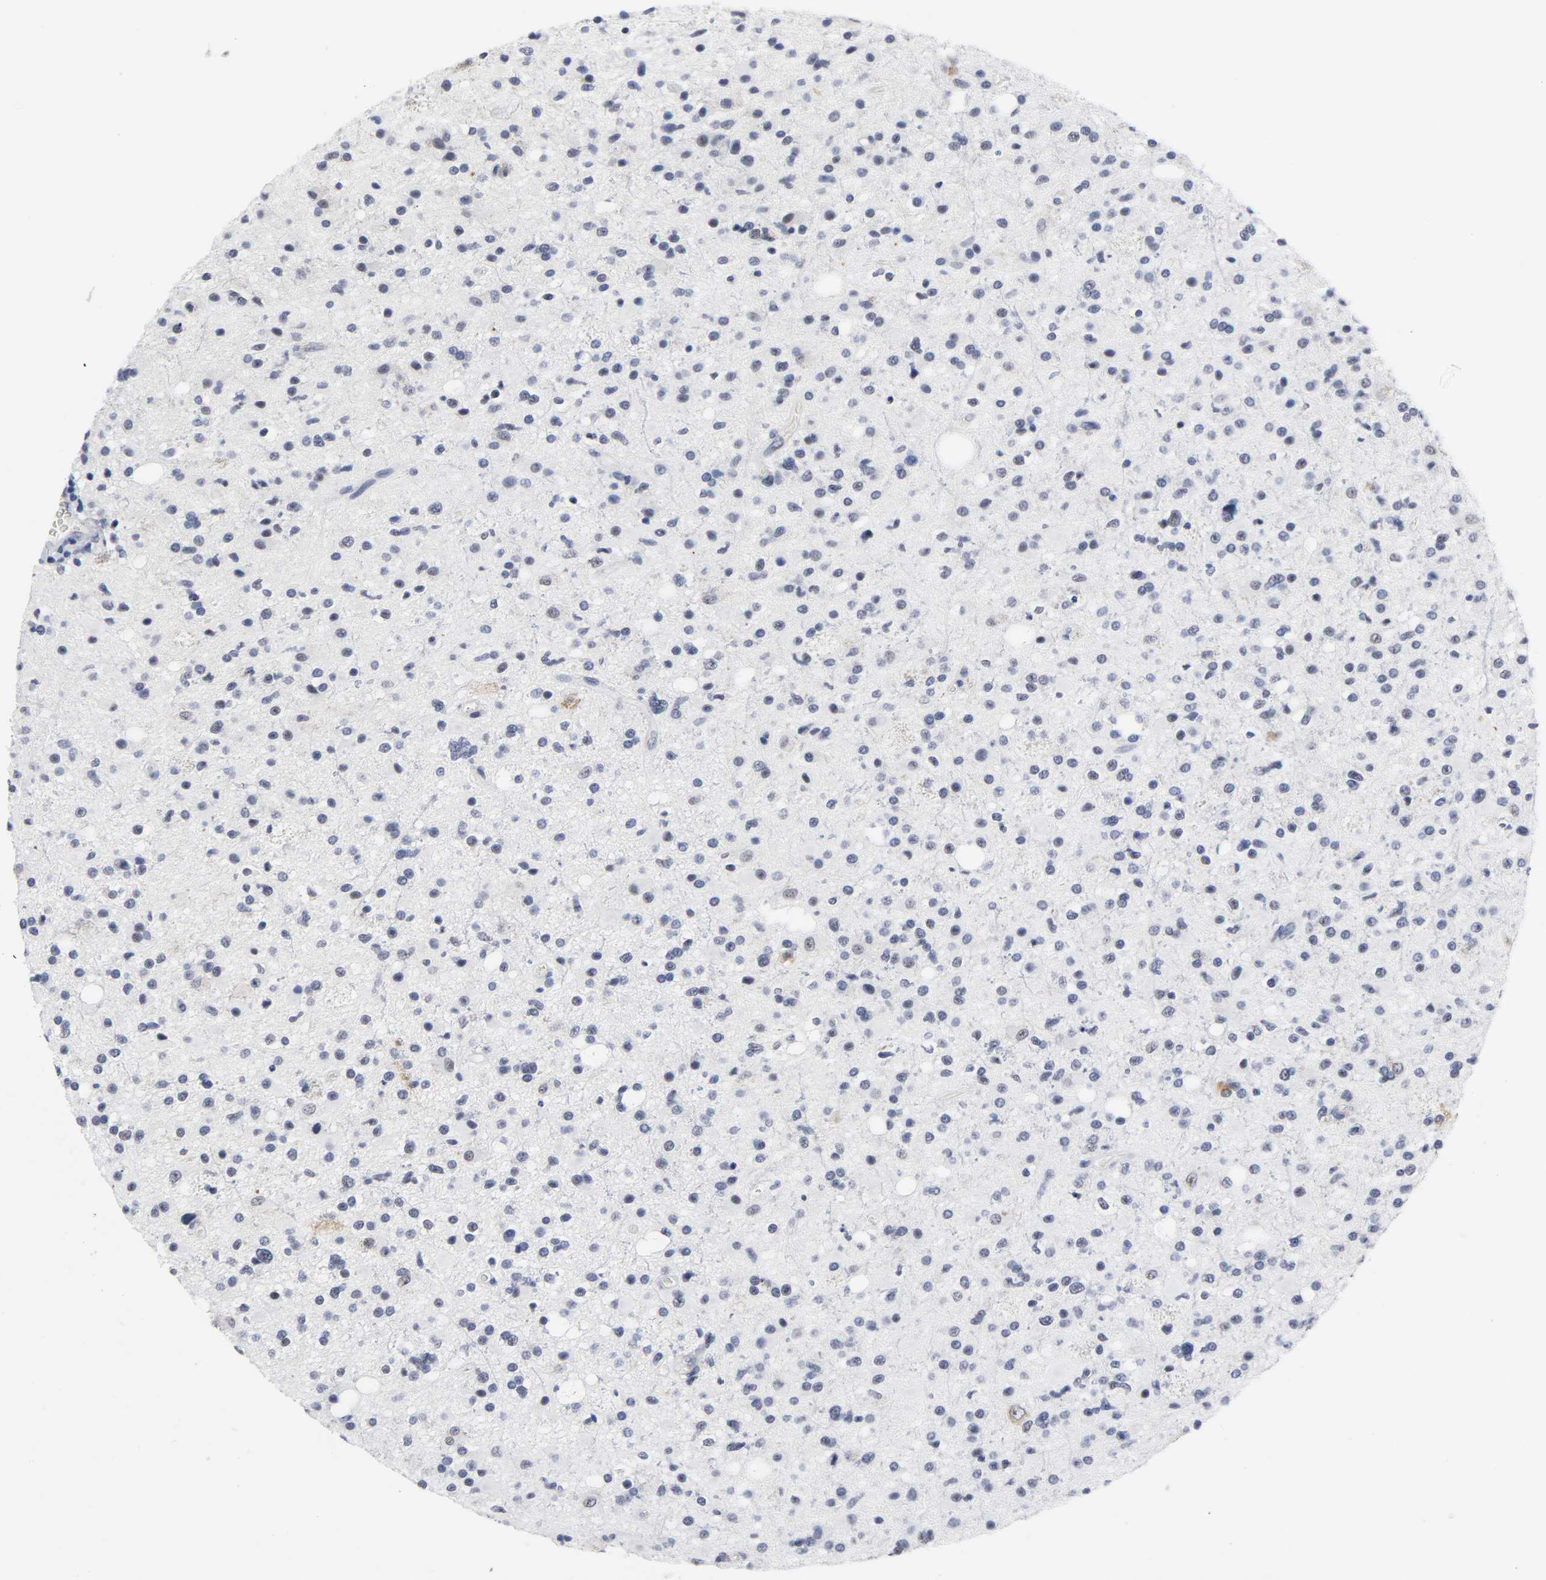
{"staining": {"intensity": "weak", "quantity": "<25%", "location": "cytoplasmic/membranous"}, "tissue": "glioma", "cell_type": "Tumor cells", "image_type": "cancer", "snomed": [{"axis": "morphology", "description": "Glioma, malignant, High grade"}, {"axis": "topography", "description": "Brain"}], "caption": "Micrograph shows no significant protein positivity in tumor cells of malignant glioma (high-grade).", "gene": "GRHL2", "patient": {"sex": "male", "age": 33}}